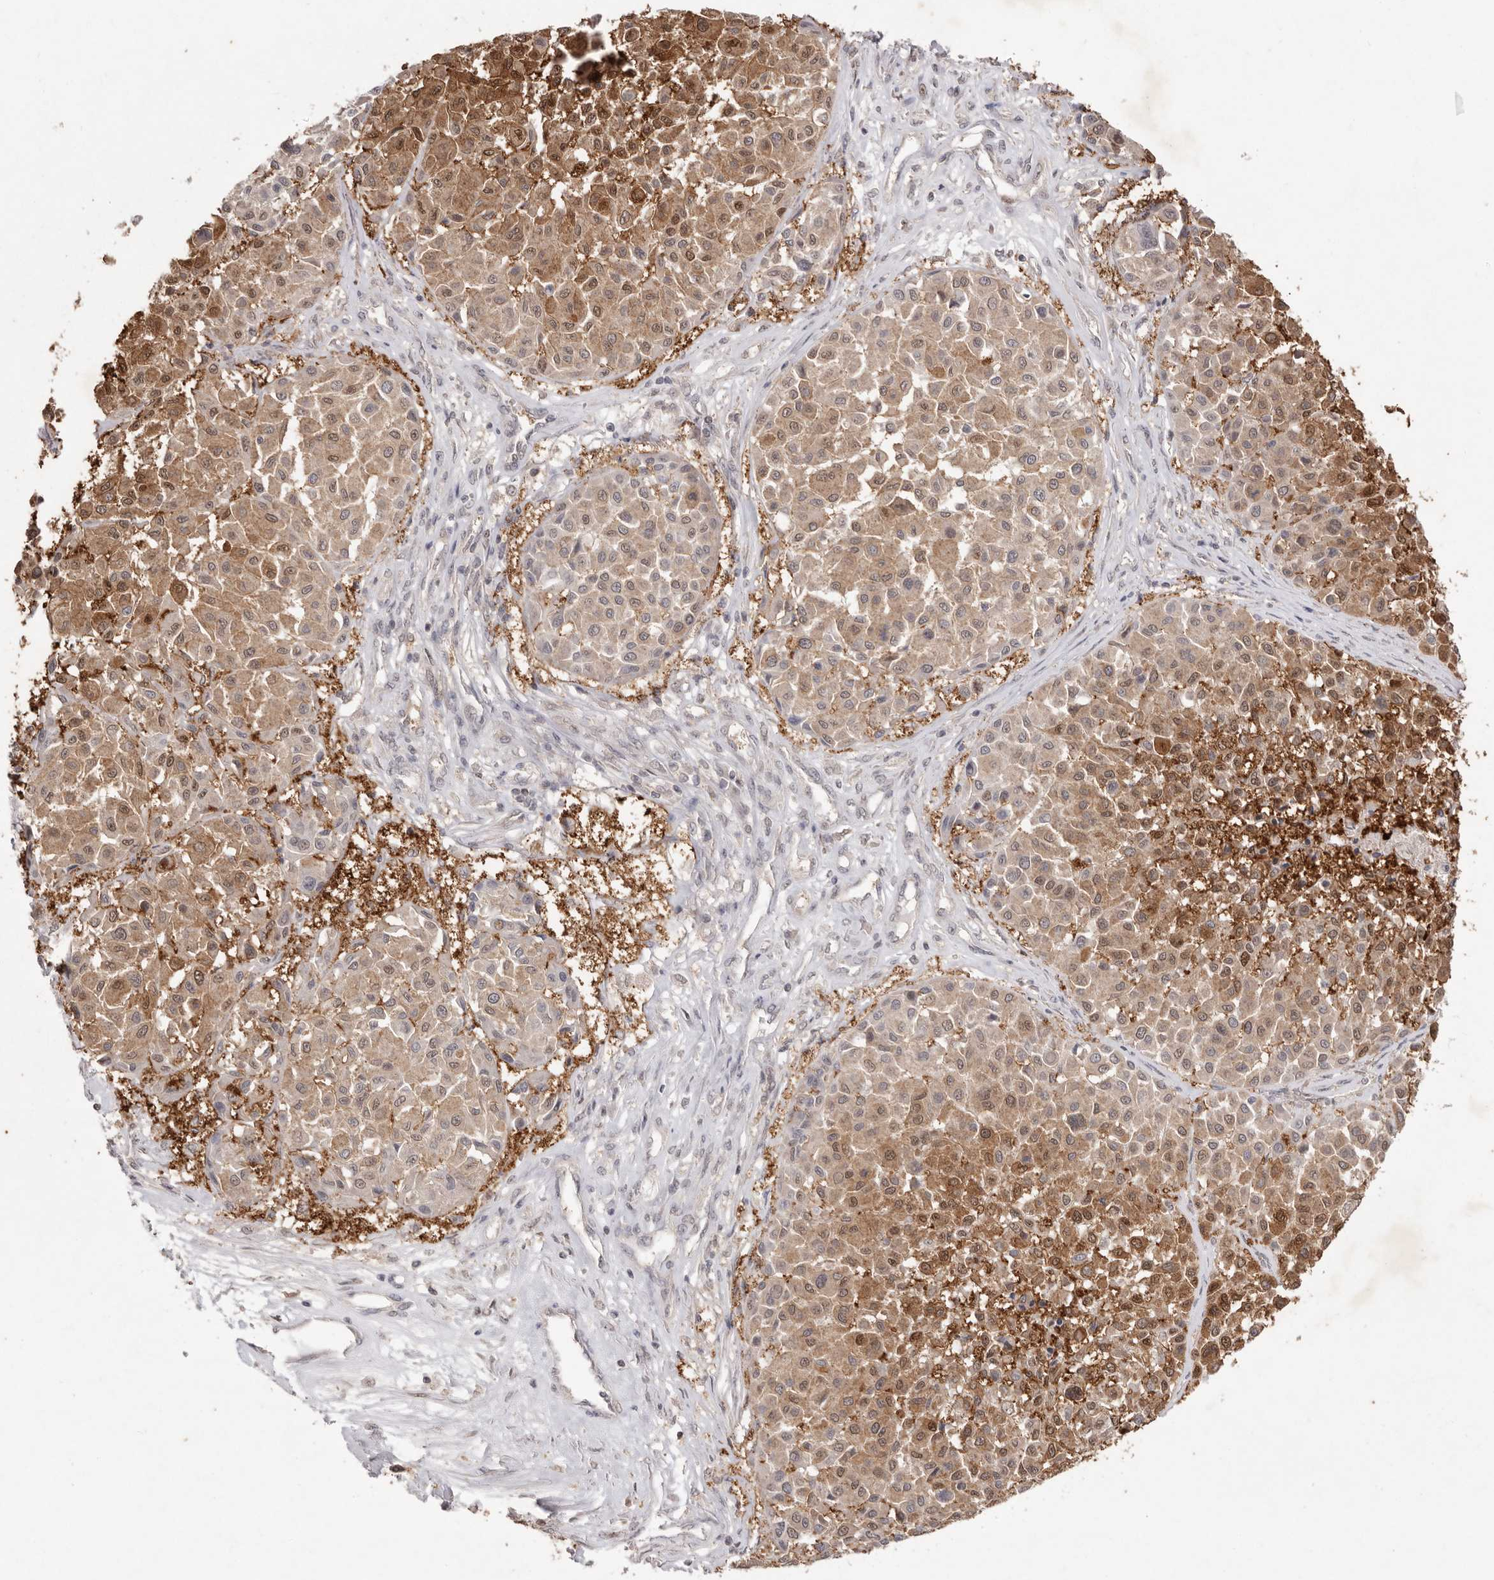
{"staining": {"intensity": "moderate", "quantity": ">75%", "location": "cytoplasmic/membranous"}, "tissue": "melanoma", "cell_type": "Tumor cells", "image_type": "cancer", "snomed": [{"axis": "morphology", "description": "Malignant melanoma, Metastatic site"}, {"axis": "topography", "description": "Soft tissue"}], "caption": "Protein expression analysis of melanoma displays moderate cytoplasmic/membranous positivity in about >75% of tumor cells.", "gene": "TADA1", "patient": {"sex": "male", "age": 41}}